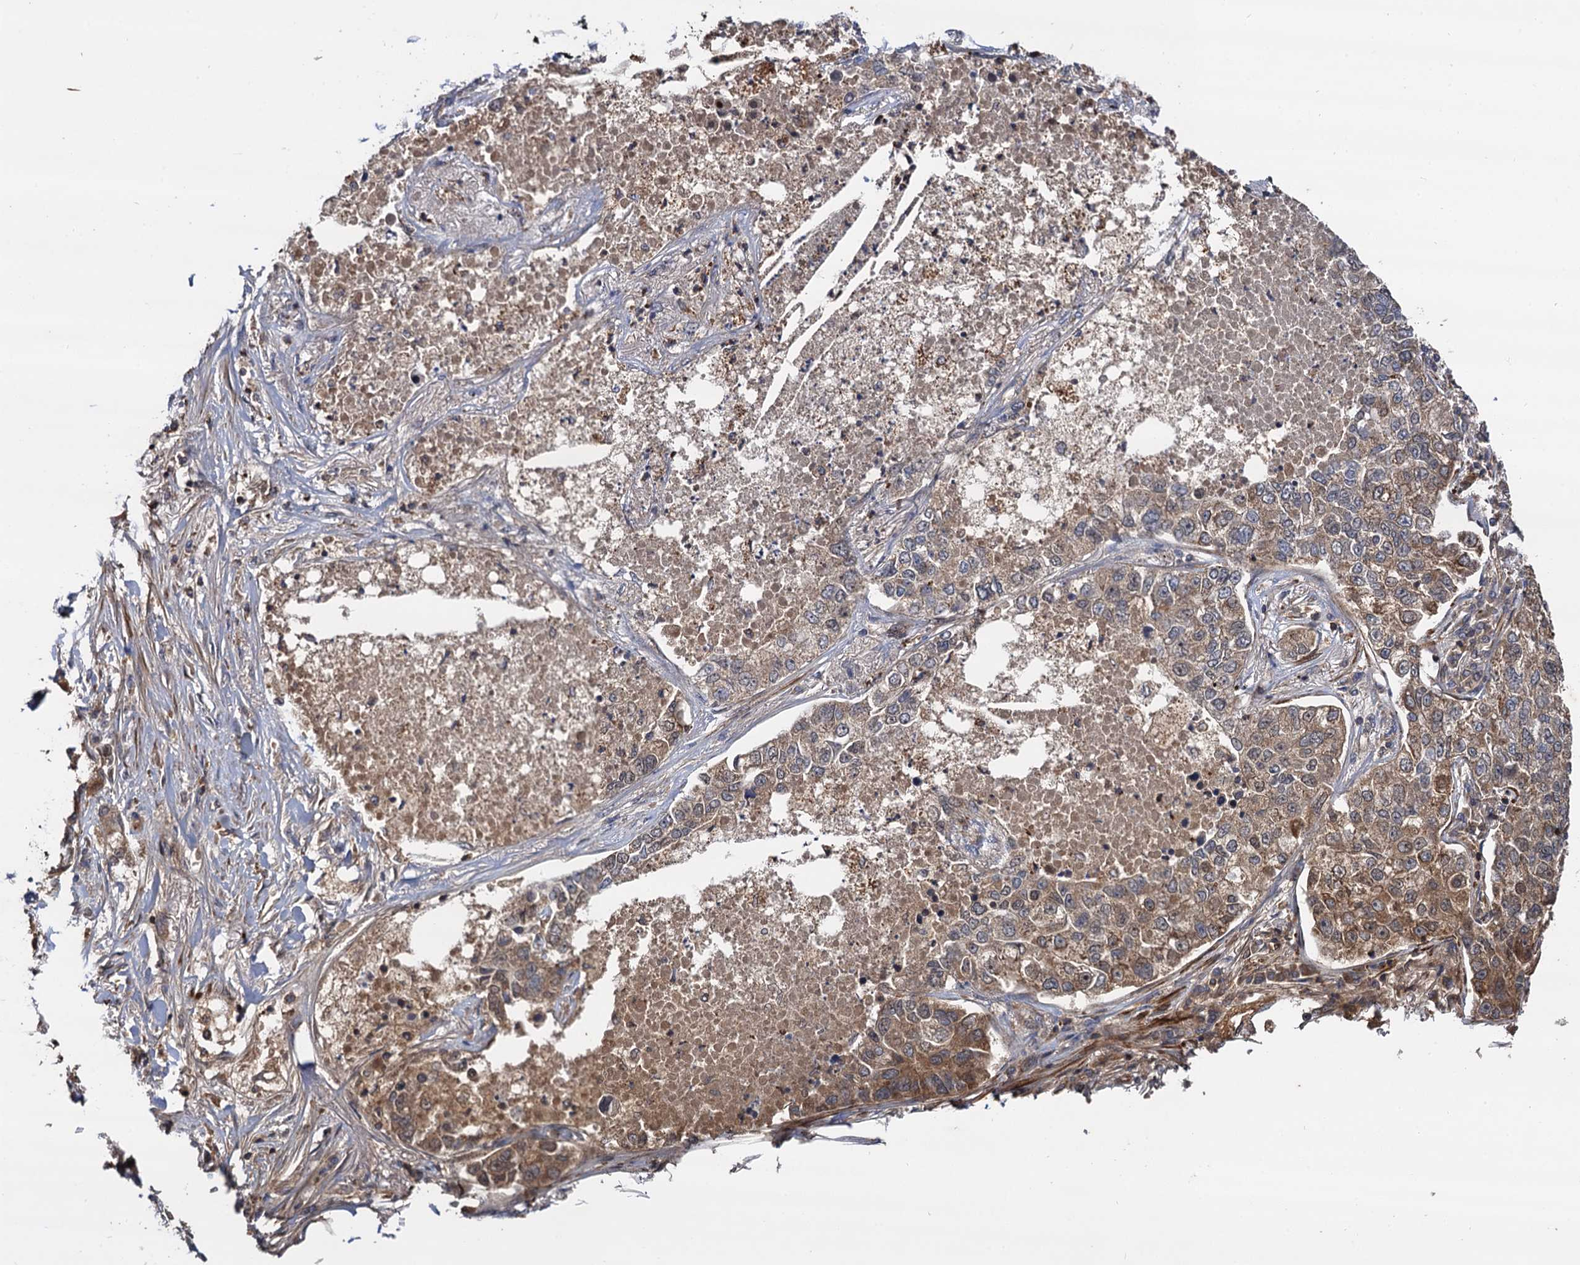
{"staining": {"intensity": "moderate", "quantity": ">75%", "location": "cytoplasmic/membranous"}, "tissue": "lung cancer", "cell_type": "Tumor cells", "image_type": "cancer", "snomed": [{"axis": "morphology", "description": "Adenocarcinoma, NOS"}, {"axis": "topography", "description": "Lung"}], "caption": "This micrograph reveals lung cancer stained with immunohistochemistry (IHC) to label a protein in brown. The cytoplasmic/membranous of tumor cells show moderate positivity for the protein. Nuclei are counter-stained blue.", "gene": "BORA", "patient": {"sex": "male", "age": 49}}